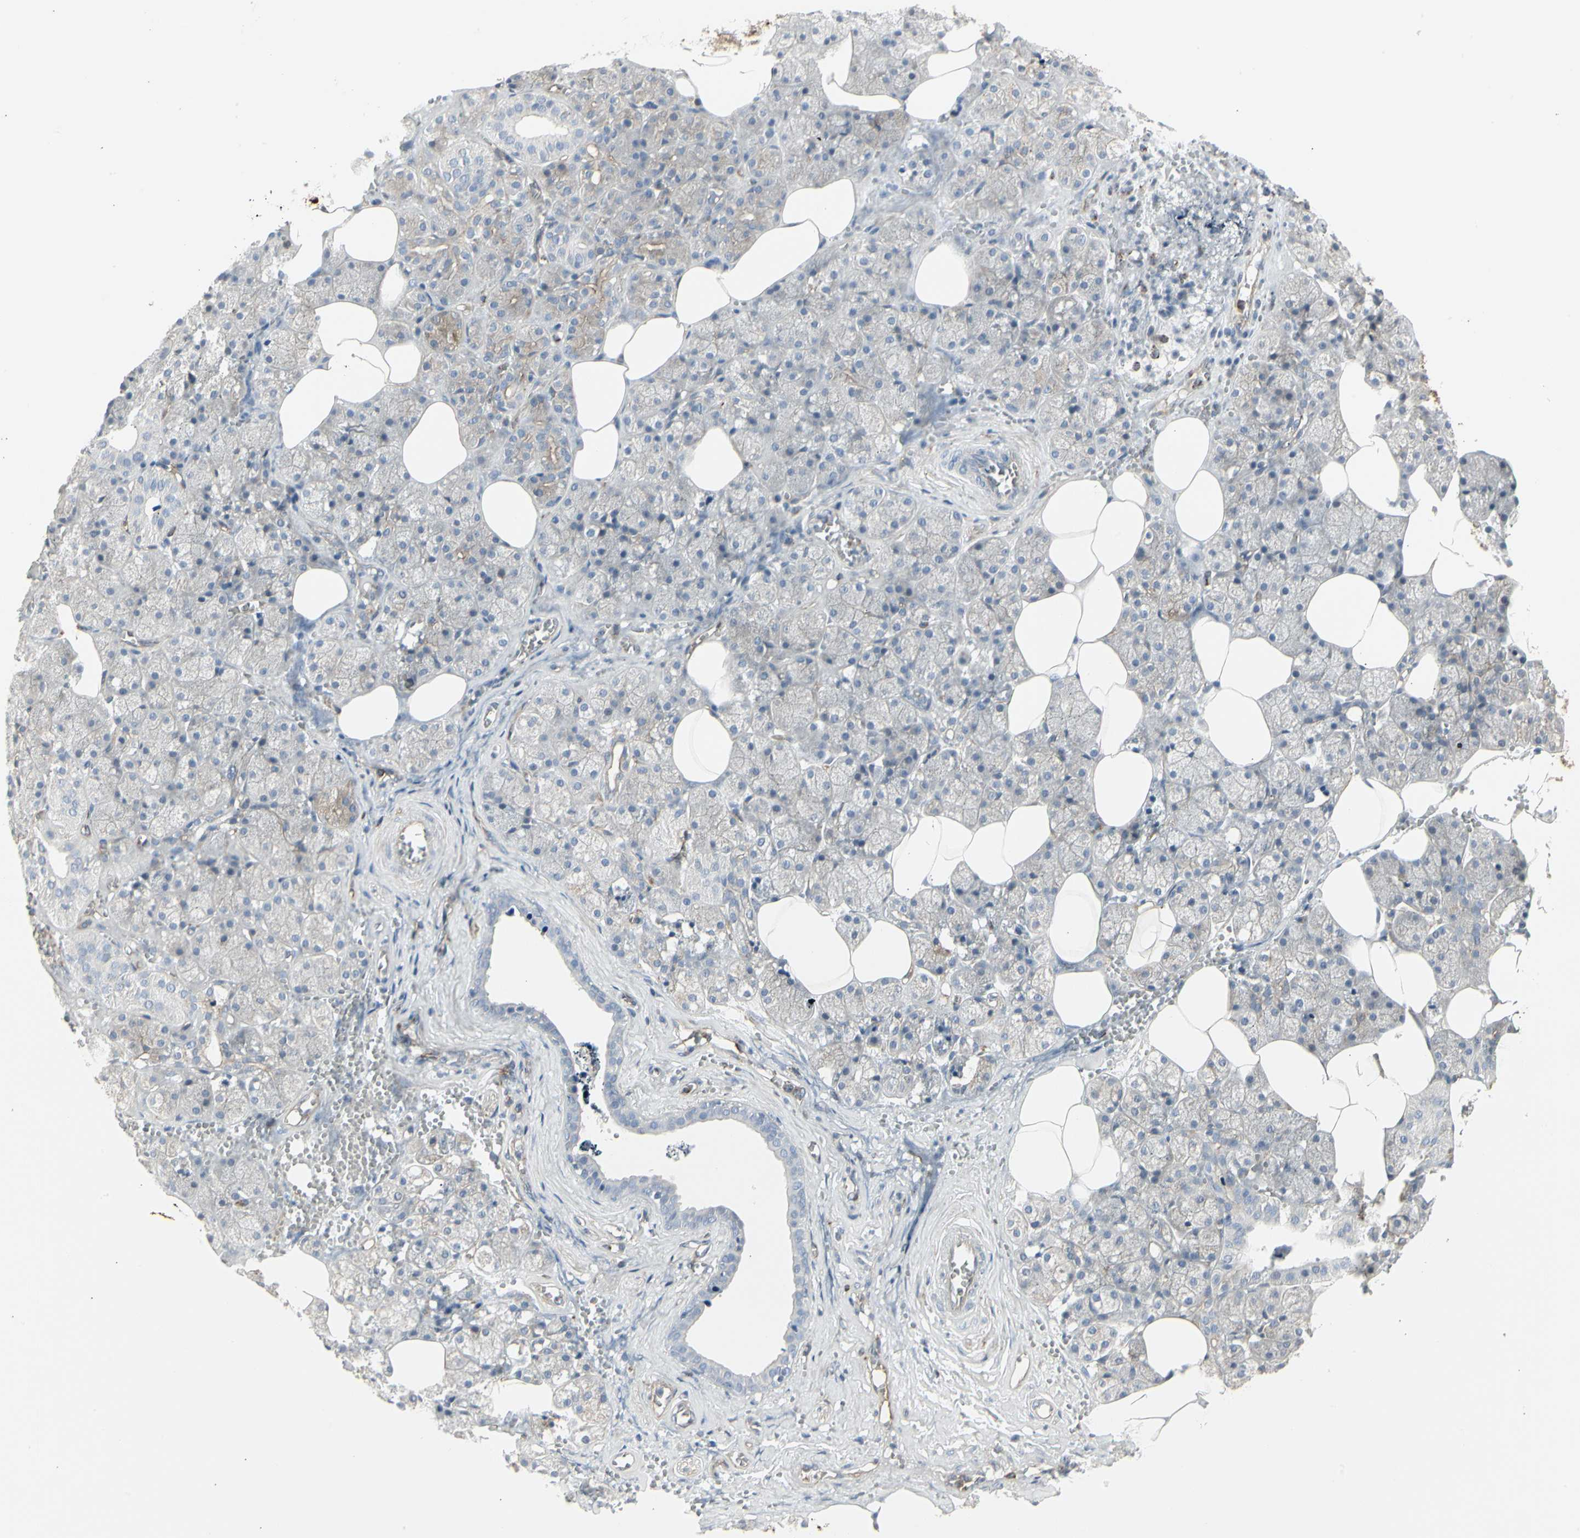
{"staining": {"intensity": "weak", "quantity": ">75%", "location": "cytoplasmic/membranous"}, "tissue": "salivary gland", "cell_type": "Glandular cells", "image_type": "normal", "snomed": [{"axis": "morphology", "description": "Normal tissue, NOS"}, {"axis": "topography", "description": "Salivary gland"}], "caption": "Immunohistochemistry of normal human salivary gland demonstrates low levels of weak cytoplasmic/membranous staining in about >75% of glandular cells.", "gene": "ATP6V1B2", "patient": {"sex": "male", "age": 62}}